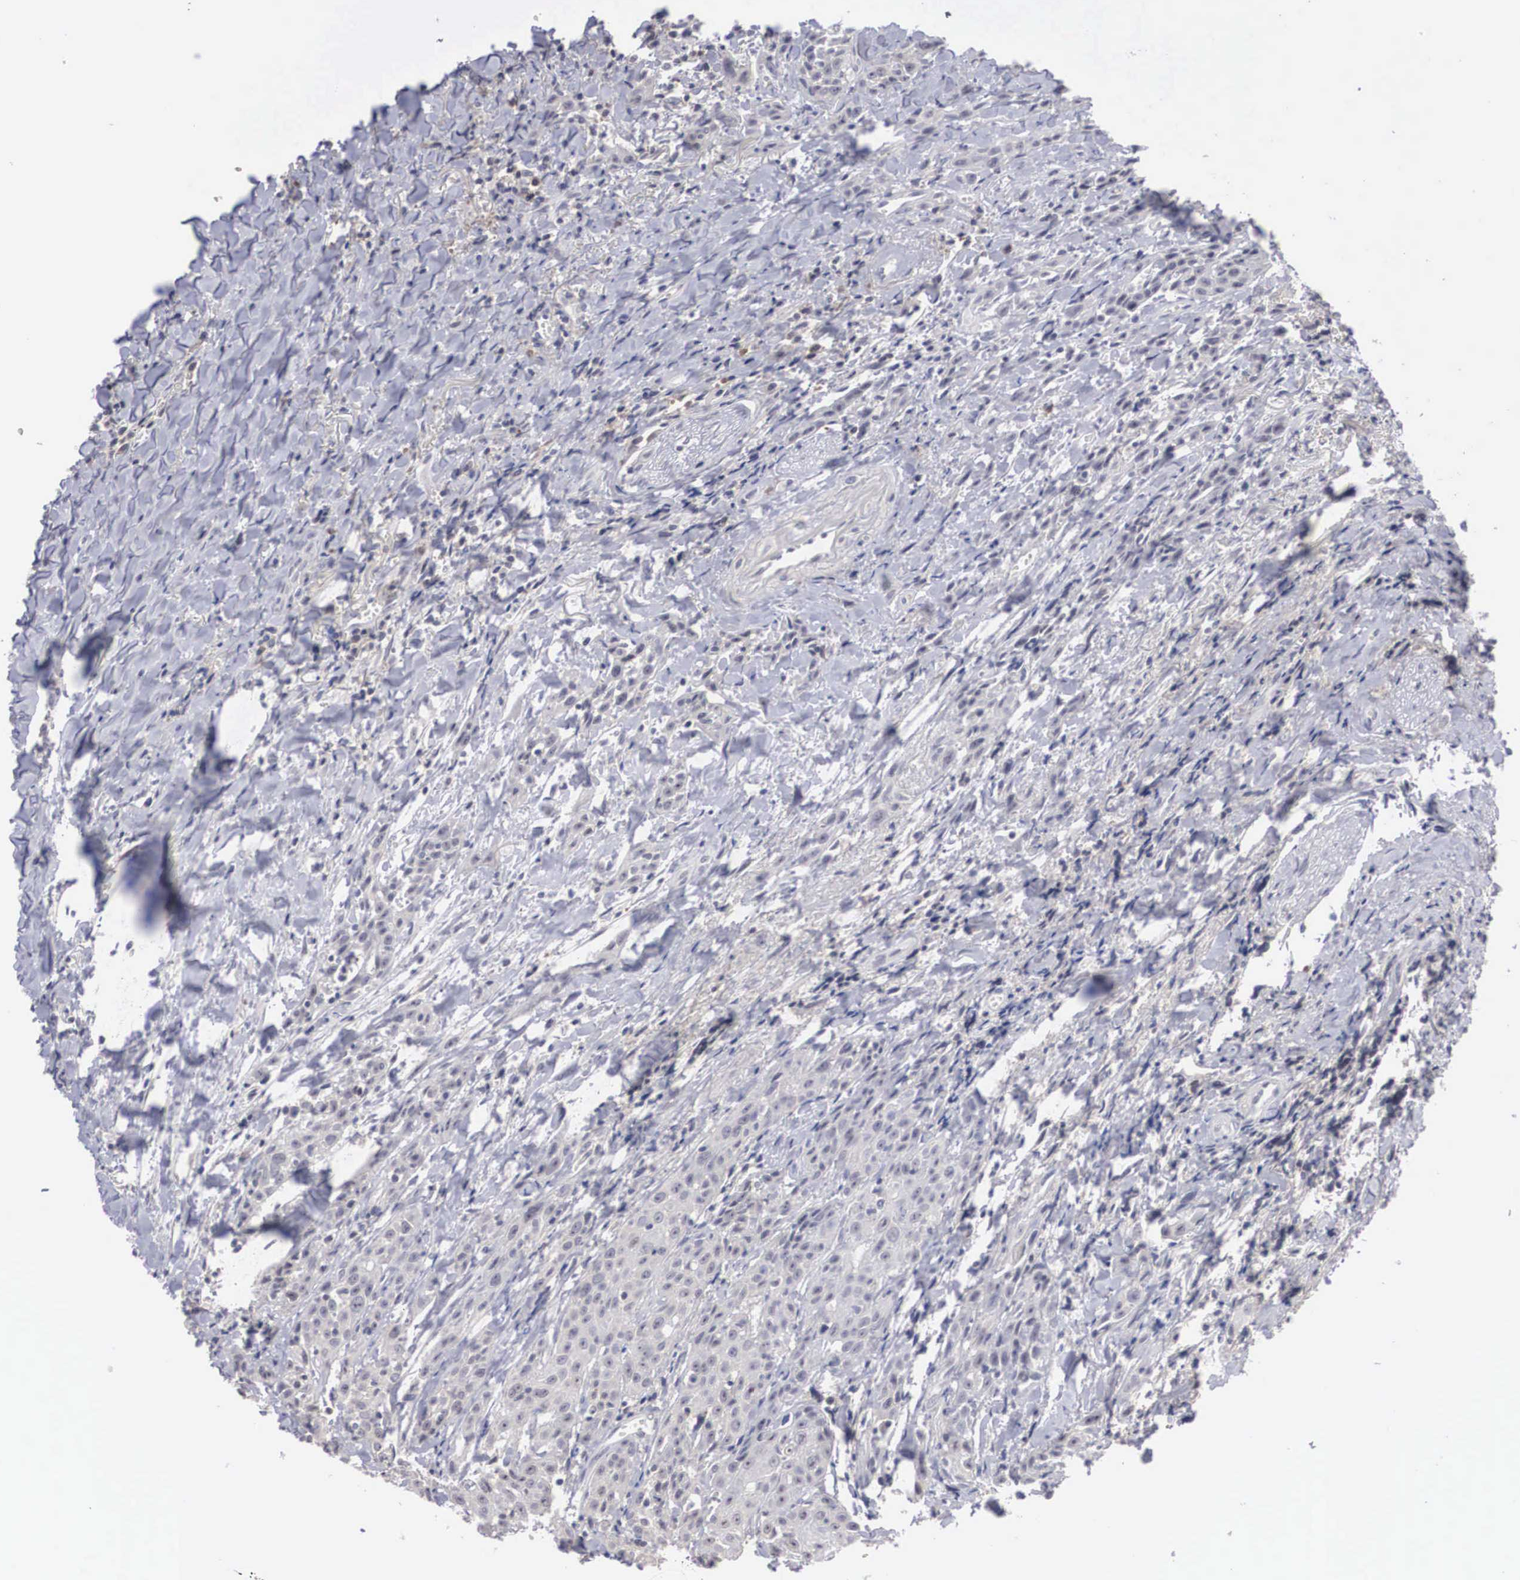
{"staining": {"intensity": "negative", "quantity": "none", "location": "none"}, "tissue": "head and neck cancer", "cell_type": "Tumor cells", "image_type": "cancer", "snomed": [{"axis": "morphology", "description": "Squamous cell carcinoma, NOS"}, {"axis": "topography", "description": "Oral tissue"}, {"axis": "topography", "description": "Head-Neck"}], "caption": "Human squamous cell carcinoma (head and neck) stained for a protein using immunohistochemistry shows no expression in tumor cells.", "gene": "WDR89", "patient": {"sex": "female", "age": 82}}